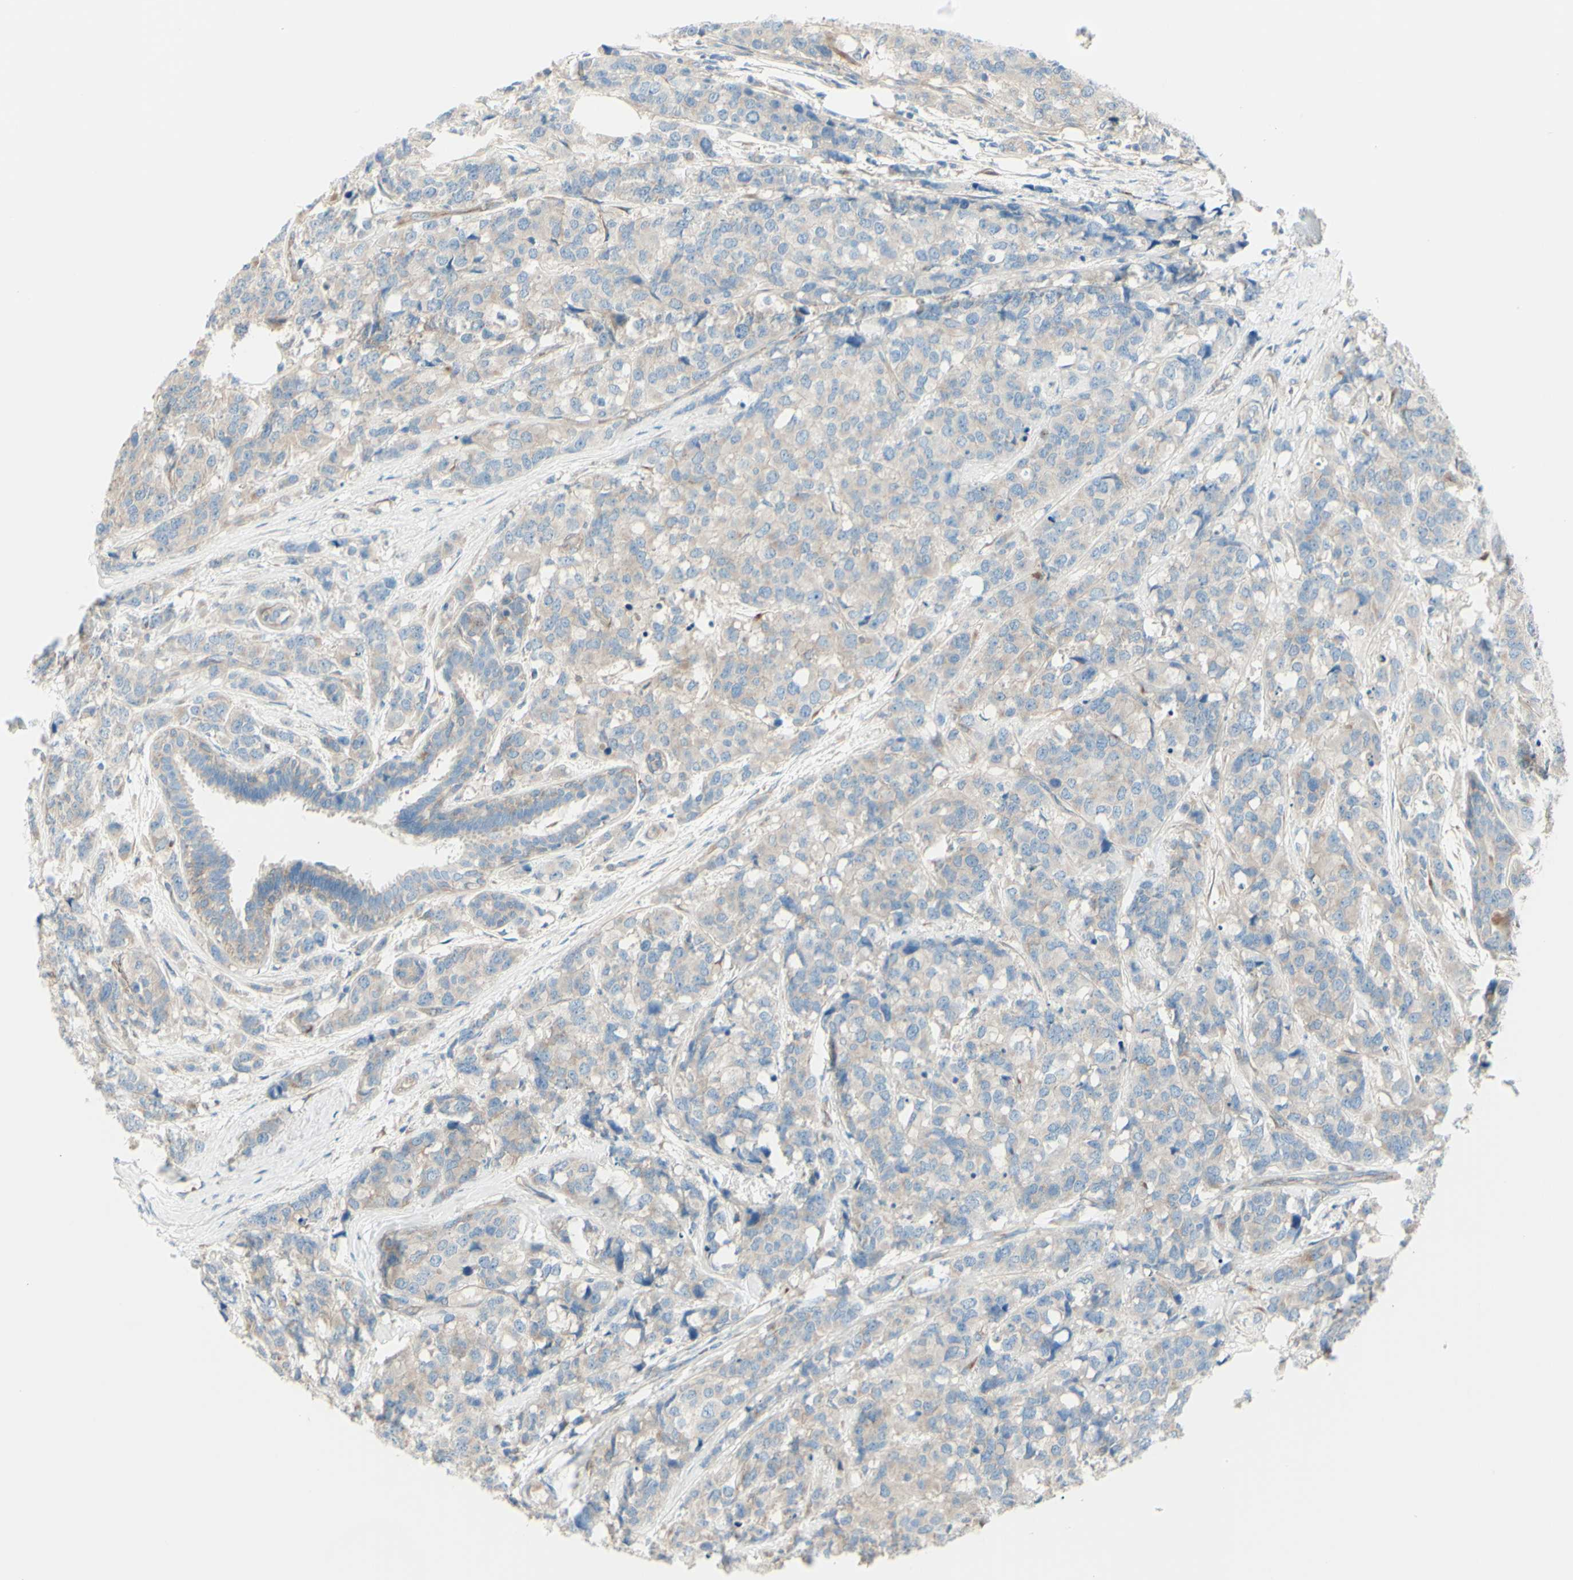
{"staining": {"intensity": "weak", "quantity": ">75%", "location": "cytoplasmic/membranous"}, "tissue": "breast cancer", "cell_type": "Tumor cells", "image_type": "cancer", "snomed": [{"axis": "morphology", "description": "Lobular carcinoma"}, {"axis": "topography", "description": "Breast"}], "caption": "Human breast lobular carcinoma stained with a protein marker reveals weak staining in tumor cells.", "gene": "PCDHGA2", "patient": {"sex": "female", "age": 59}}